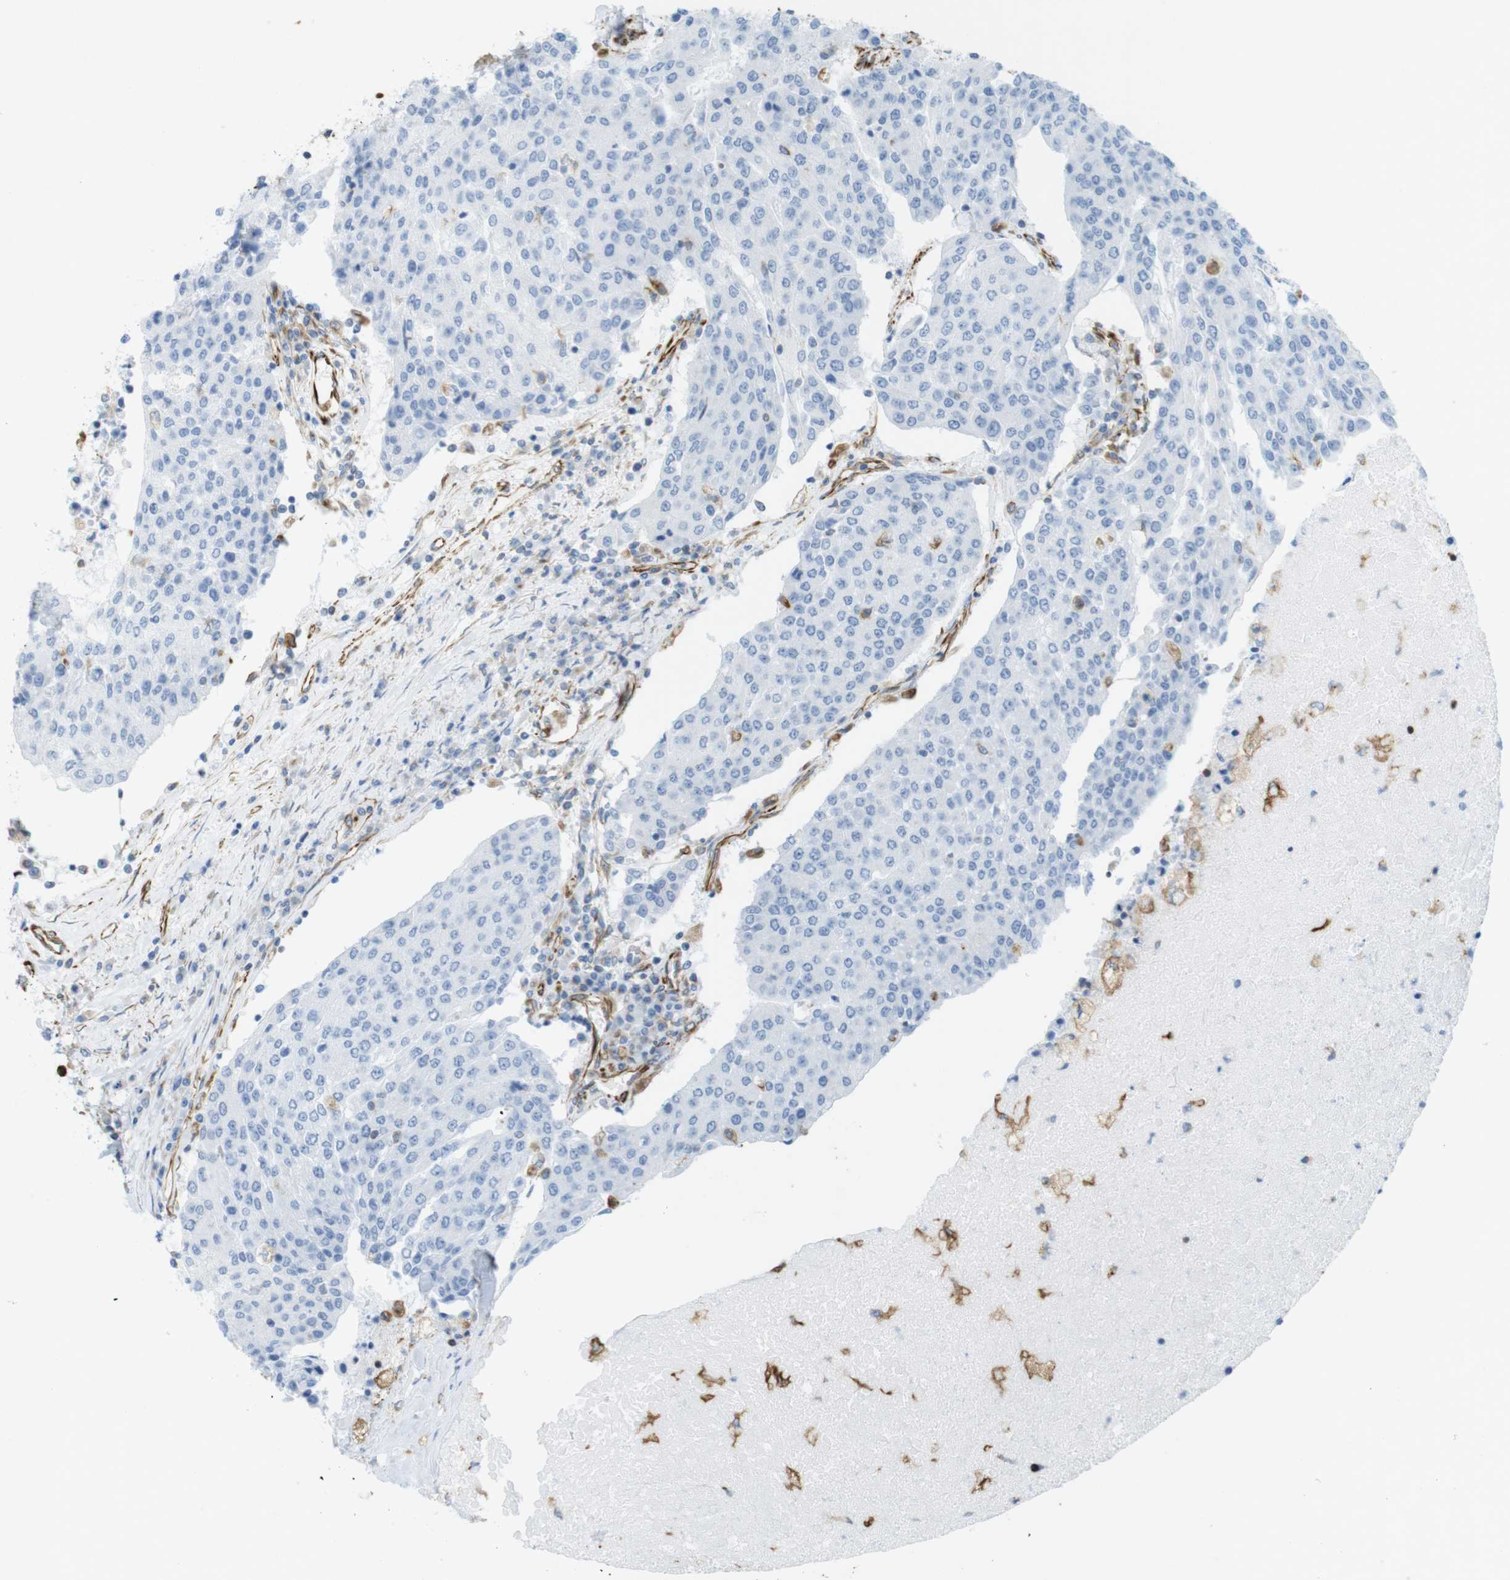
{"staining": {"intensity": "negative", "quantity": "none", "location": "none"}, "tissue": "urothelial cancer", "cell_type": "Tumor cells", "image_type": "cancer", "snomed": [{"axis": "morphology", "description": "Urothelial carcinoma, High grade"}, {"axis": "topography", "description": "Urinary bladder"}], "caption": "DAB immunohistochemical staining of human urothelial cancer exhibits no significant positivity in tumor cells.", "gene": "MS4A10", "patient": {"sex": "female", "age": 85}}